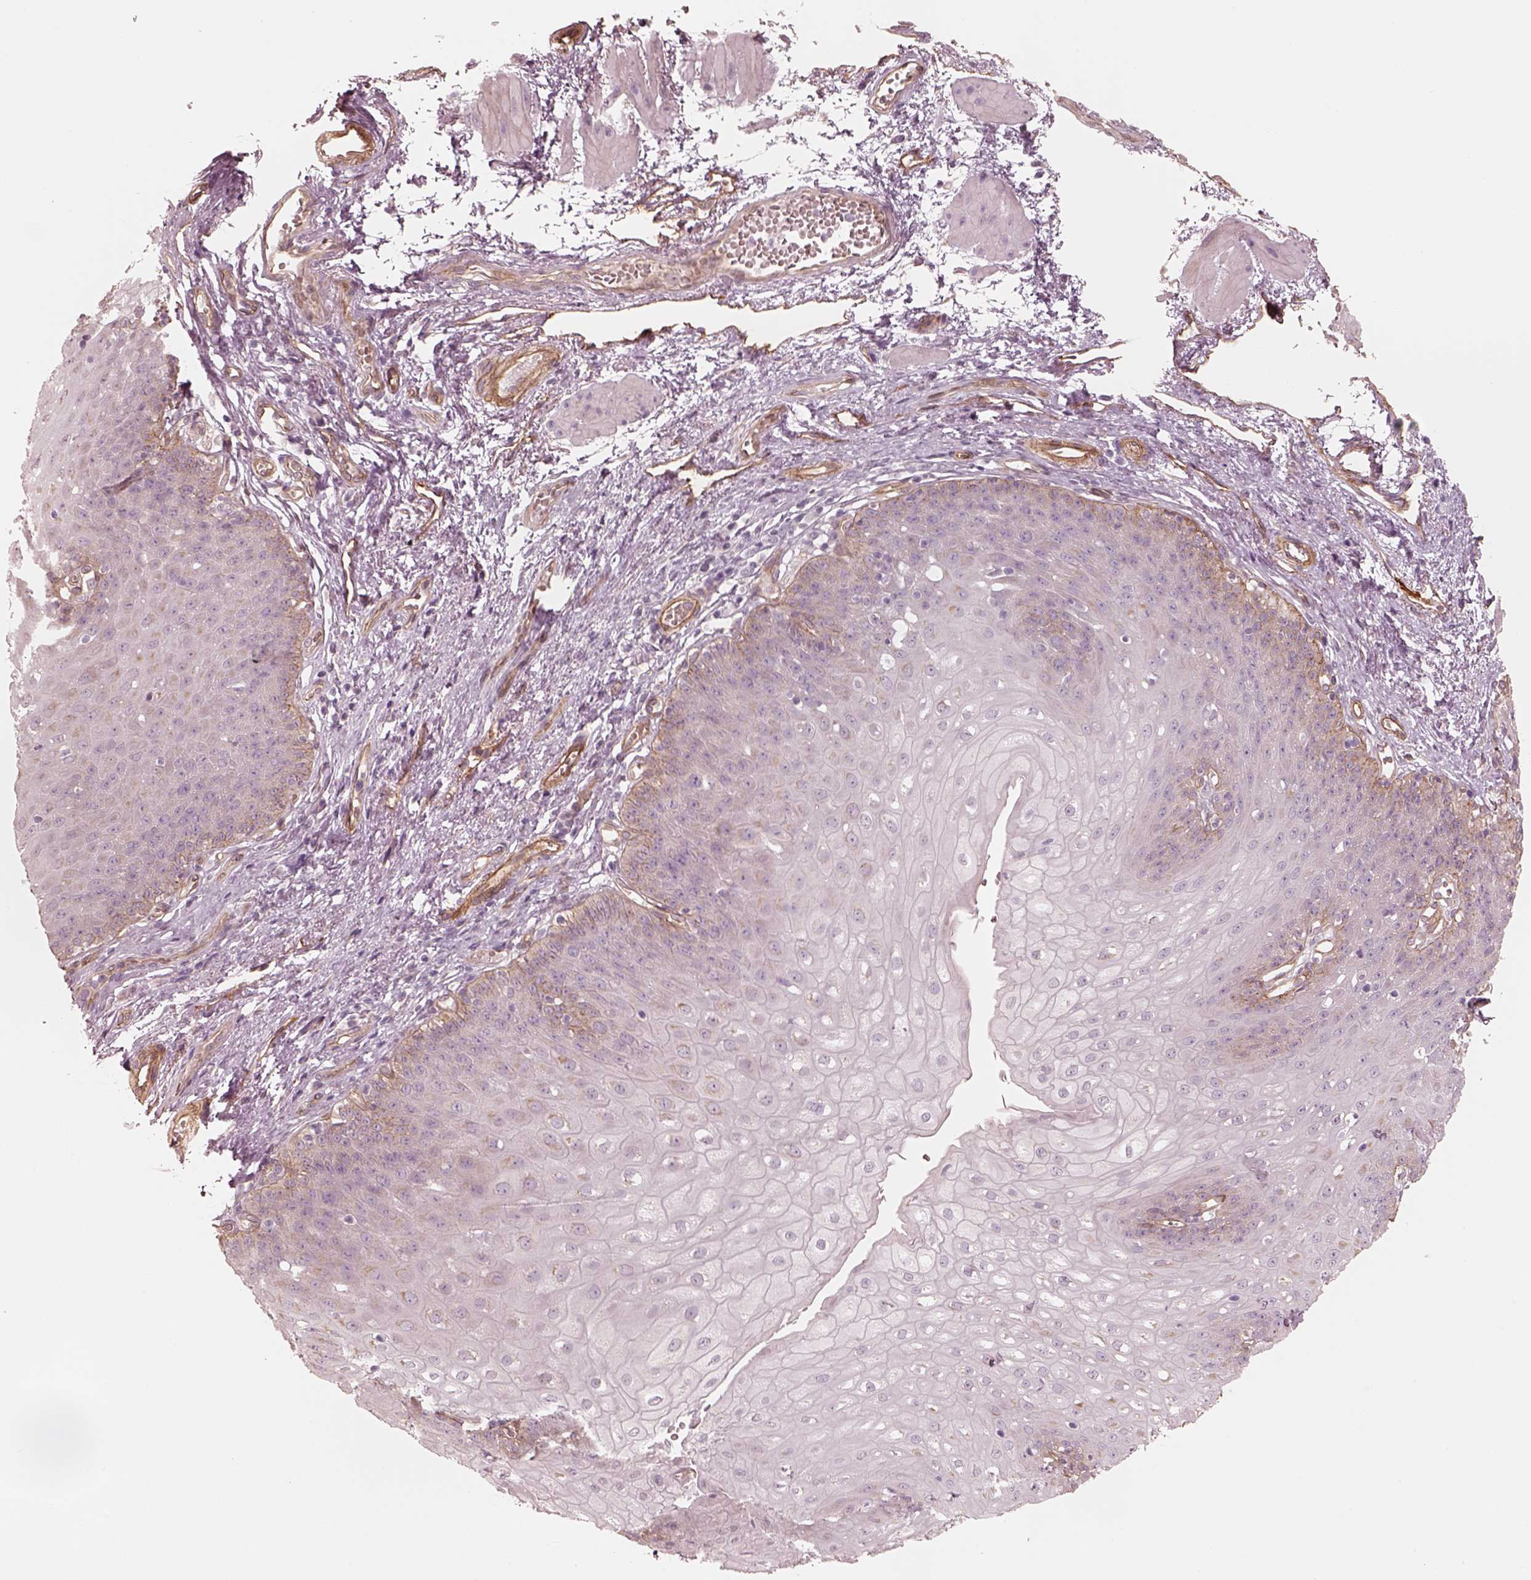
{"staining": {"intensity": "moderate", "quantity": "<25%", "location": "cytoplasmic/membranous"}, "tissue": "esophagus", "cell_type": "Squamous epithelial cells", "image_type": "normal", "snomed": [{"axis": "morphology", "description": "Normal tissue, NOS"}, {"axis": "topography", "description": "Esophagus"}], "caption": "High-power microscopy captured an immunohistochemistry (IHC) micrograph of normal esophagus, revealing moderate cytoplasmic/membranous staining in about <25% of squamous epithelial cells. The protein of interest is shown in brown color, while the nuclei are stained blue.", "gene": "CRYM", "patient": {"sex": "male", "age": 71}}